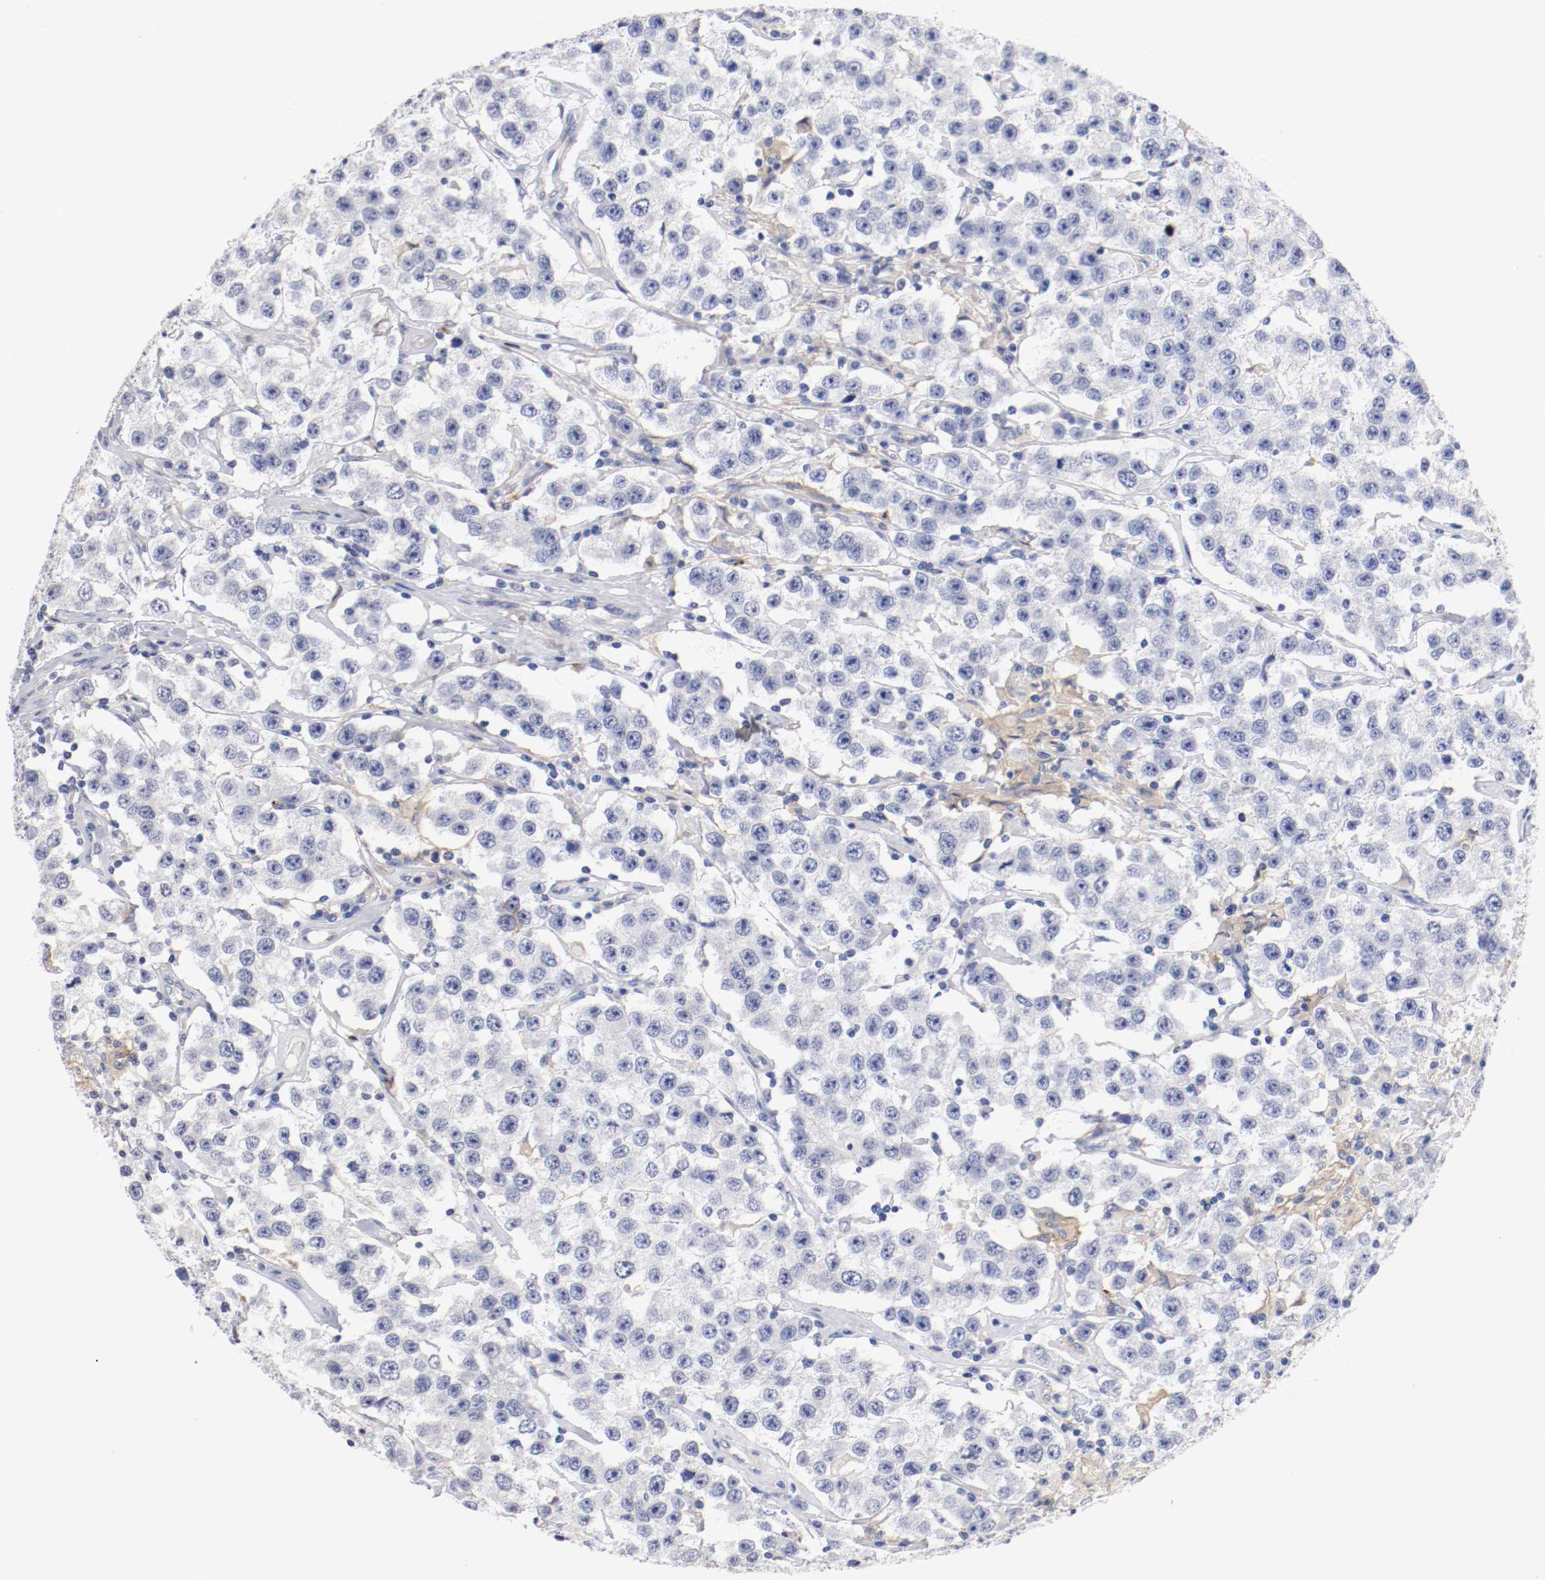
{"staining": {"intensity": "negative", "quantity": "none", "location": "none"}, "tissue": "testis cancer", "cell_type": "Tumor cells", "image_type": "cancer", "snomed": [{"axis": "morphology", "description": "Seminoma, NOS"}, {"axis": "topography", "description": "Testis"}], "caption": "A histopathology image of testis cancer stained for a protein reveals no brown staining in tumor cells.", "gene": "FGFBP1", "patient": {"sex": "male", "age": 52}}